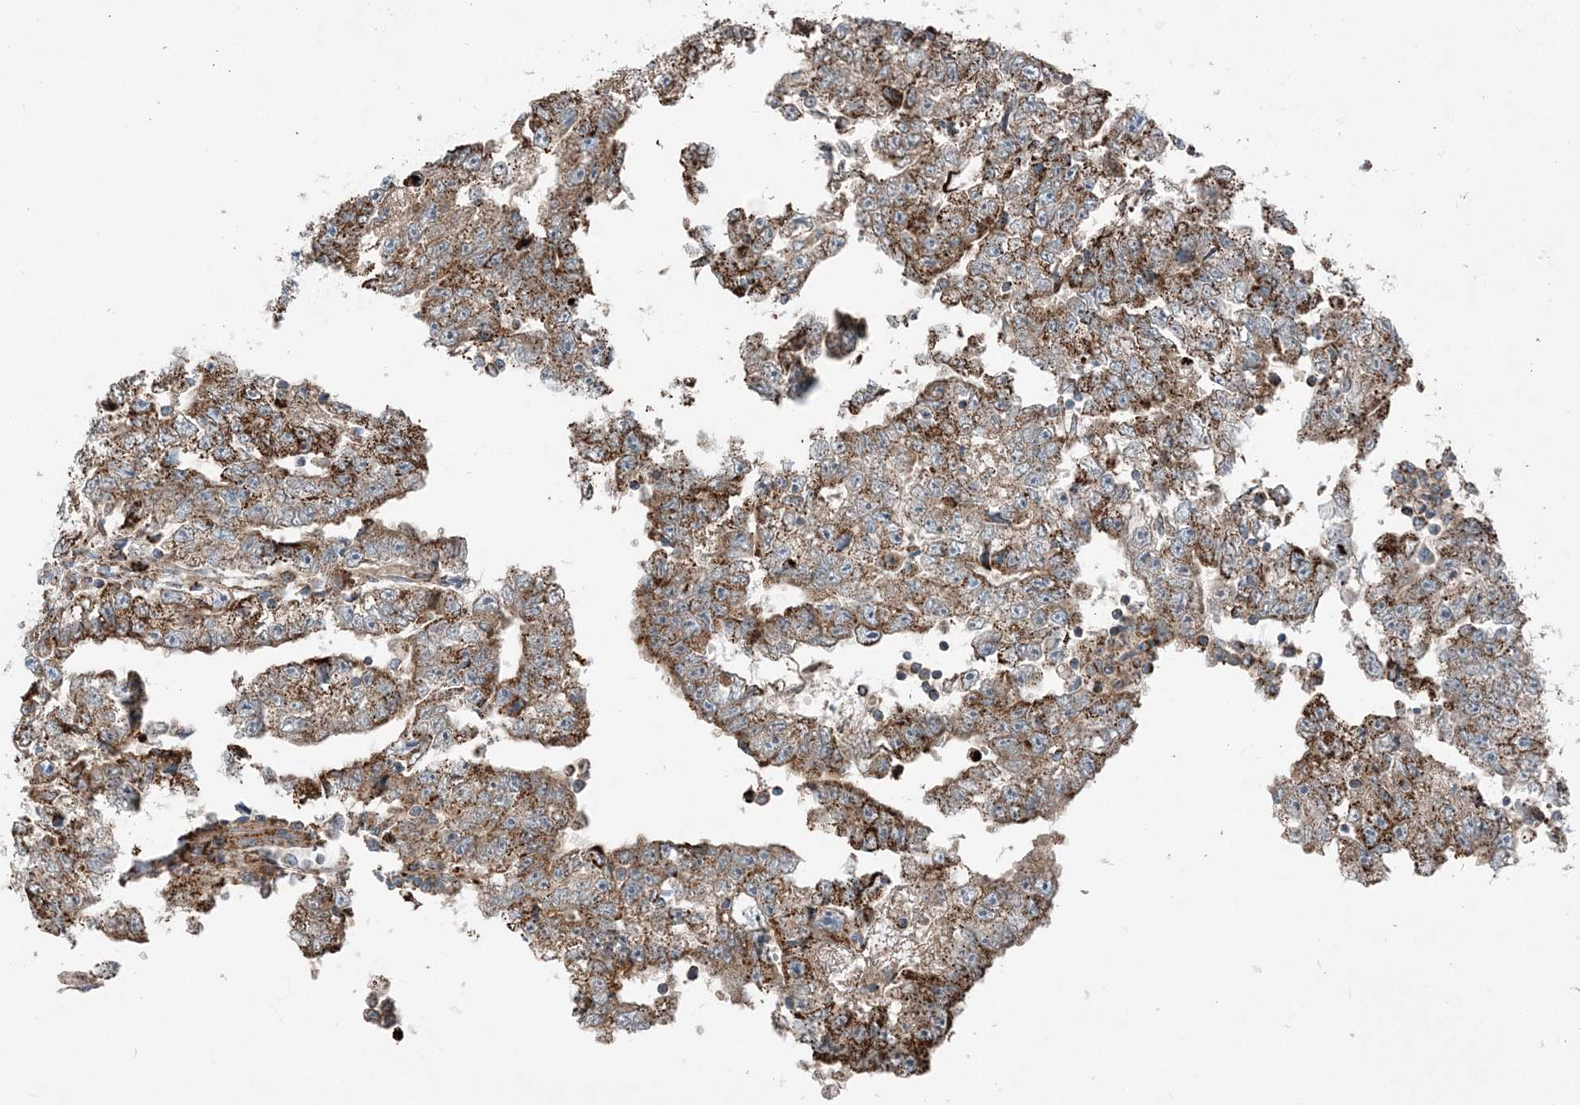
{"staining": {"intensity": "strong", "quantity": ">75%", "location": "cytoplasmic/membranous"}, "tissue": "testis cancer", "cell_type": "Tumor cells", "image_type": "cancer", "snomed": [{"axis": "morphology", "description": "Carcinoma, Embryonal, NOS"}, {"axis": "topography", "description": "Testis"}], "caption": "The immunohistochemical stain highlights strong cytoplasmic/membranous staining in tumor cells of testis cancer tissue.", "gene": "INTU", "patient": {"sex": "male", "age": 25}}